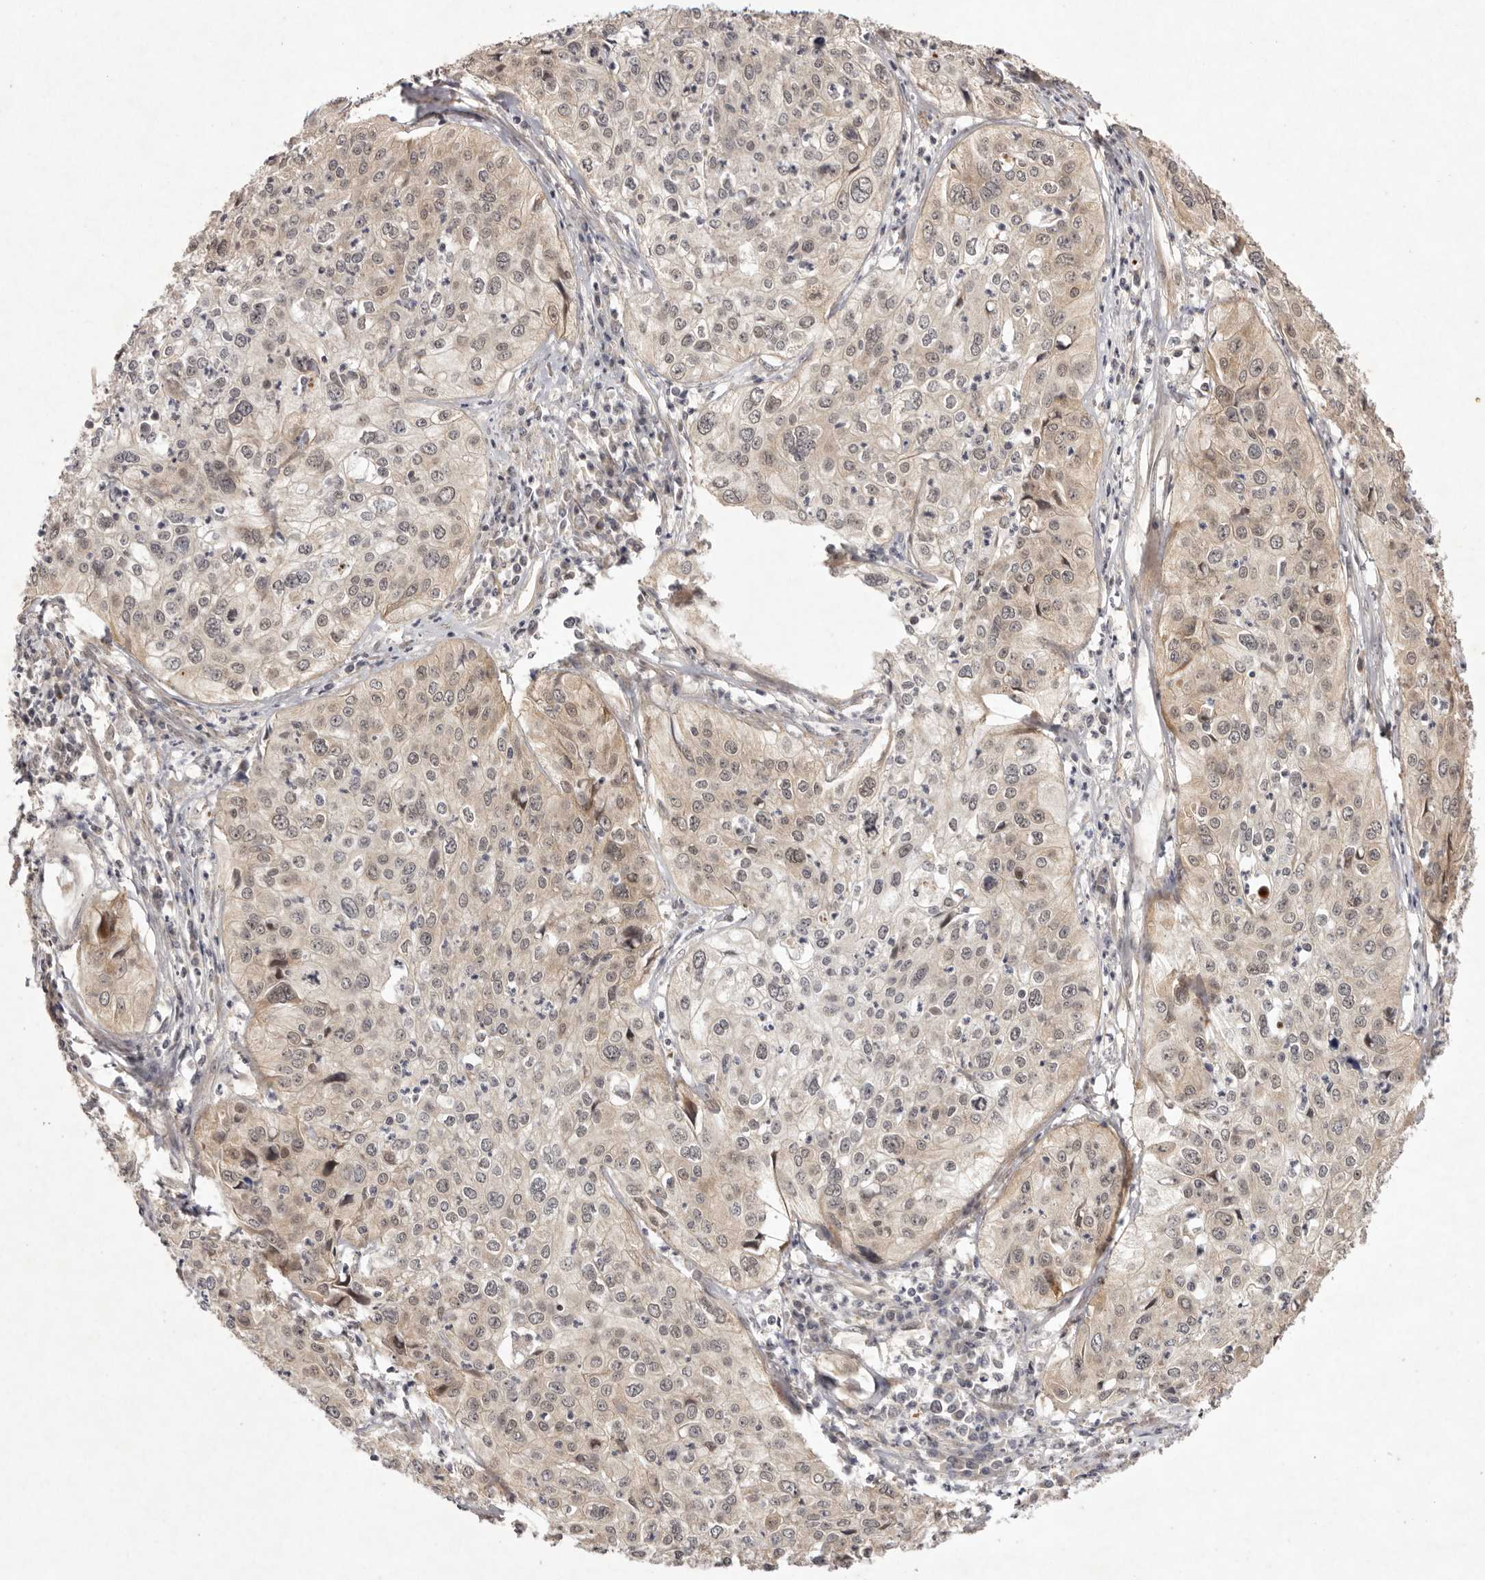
{"staining": {"intensity": "weak", "quantity": "25%-75%", "location": "cytoplasmic/membranous,nuclear"}, "tissue": "cervical cancer", "cell_type": "Tumor cells", "image_type": "cancer", "snomed": [{"axis": "morphology", "description": "Squamous cell carcinoma, NOS"}, {"axis": "topography", "description": "Cervix"}], "caption": "Protein analysis of cervical cancer tissue displays weak cytoplasmic/membranous and nuclear positivity in approximately 25%-75% of tumor cells.", "gene": "BUD31", "patient": {"sex": "female", "age": 31}}